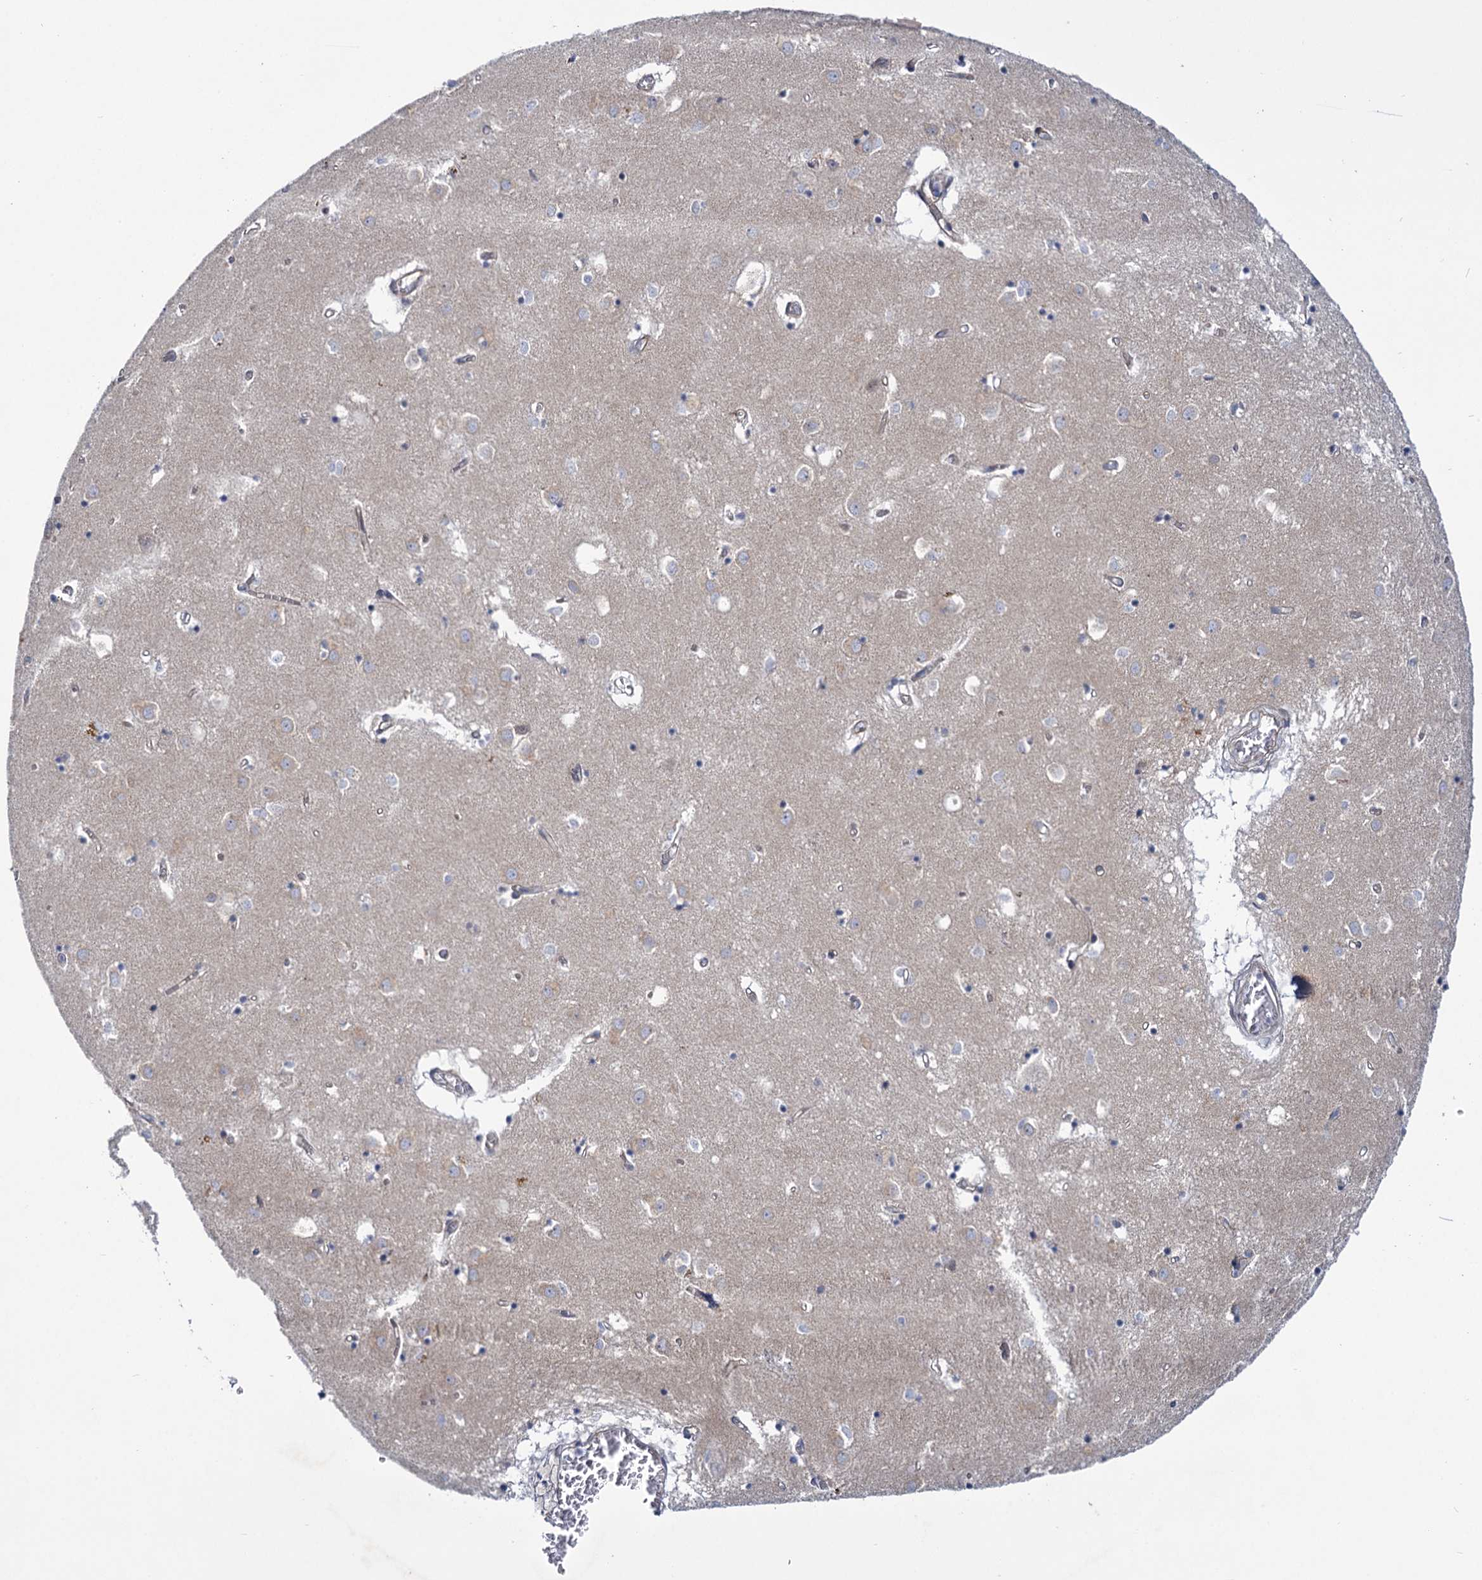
{"staining": {"intensity": "negative", "quantity": "none", "location": "none"}, "tissue": "caudate", "cell_type": "Glial cells", "image_type": "normal", "snomed": [{"axis": "morphology", "description": "Normal tissue, NOS"}, {"axis": "topography", "description": "Lateral ventricle wall"}], "caption": "Immunohistochemistry micrograph of normal caudate: caudate stained with DAB demonstrates no significant protein positivity in glial cells. (IHC, brightfield microscopy, high magnification).", "gene": "MBLAC2", "patient": {"sex": "male", "age": 70}}